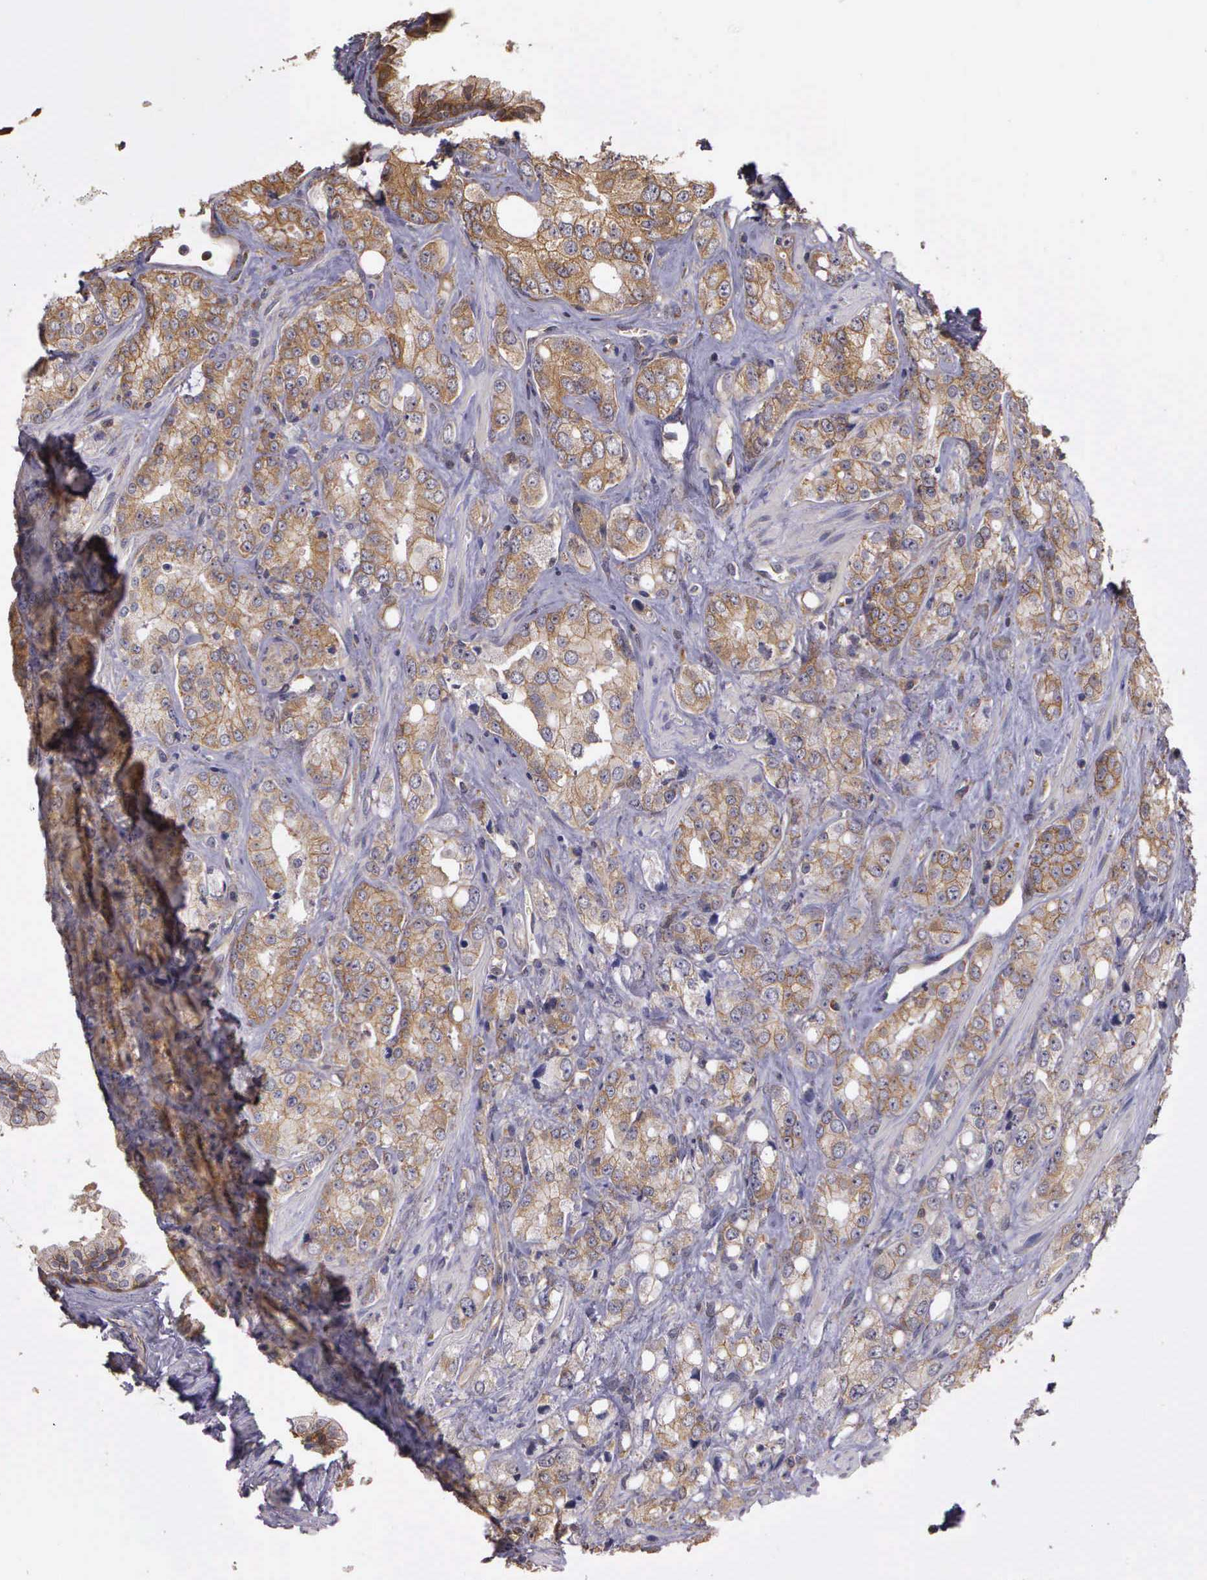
{"staining": {"intensity": "weak", "quantity": ">75%", "location": "cytoplasmic/membranous"}, "tissue": "prostate cancer", "cell_type": "Tumor cells", "image_type": "cancer", "snomed": [{"axis": "morphology", "description": "Adenocarcinoma, High grade"}, {"axis": "topography", "description": "Prostate"}], "caption": "Prostate cancer (adenocarcinoma (high-grade)) stained with DAB IHC exhibits low levels of weak cytoplasmic/membranous expression in about >75% of tumor cells. (Stains: DAB (3,3'-diaminobenzidine) in brown, nuclei in blue, Microscopy: brightfield microscopy at high magnification).", "gene": "EIF5", "patient": {"sex": "male", "age": 67}}